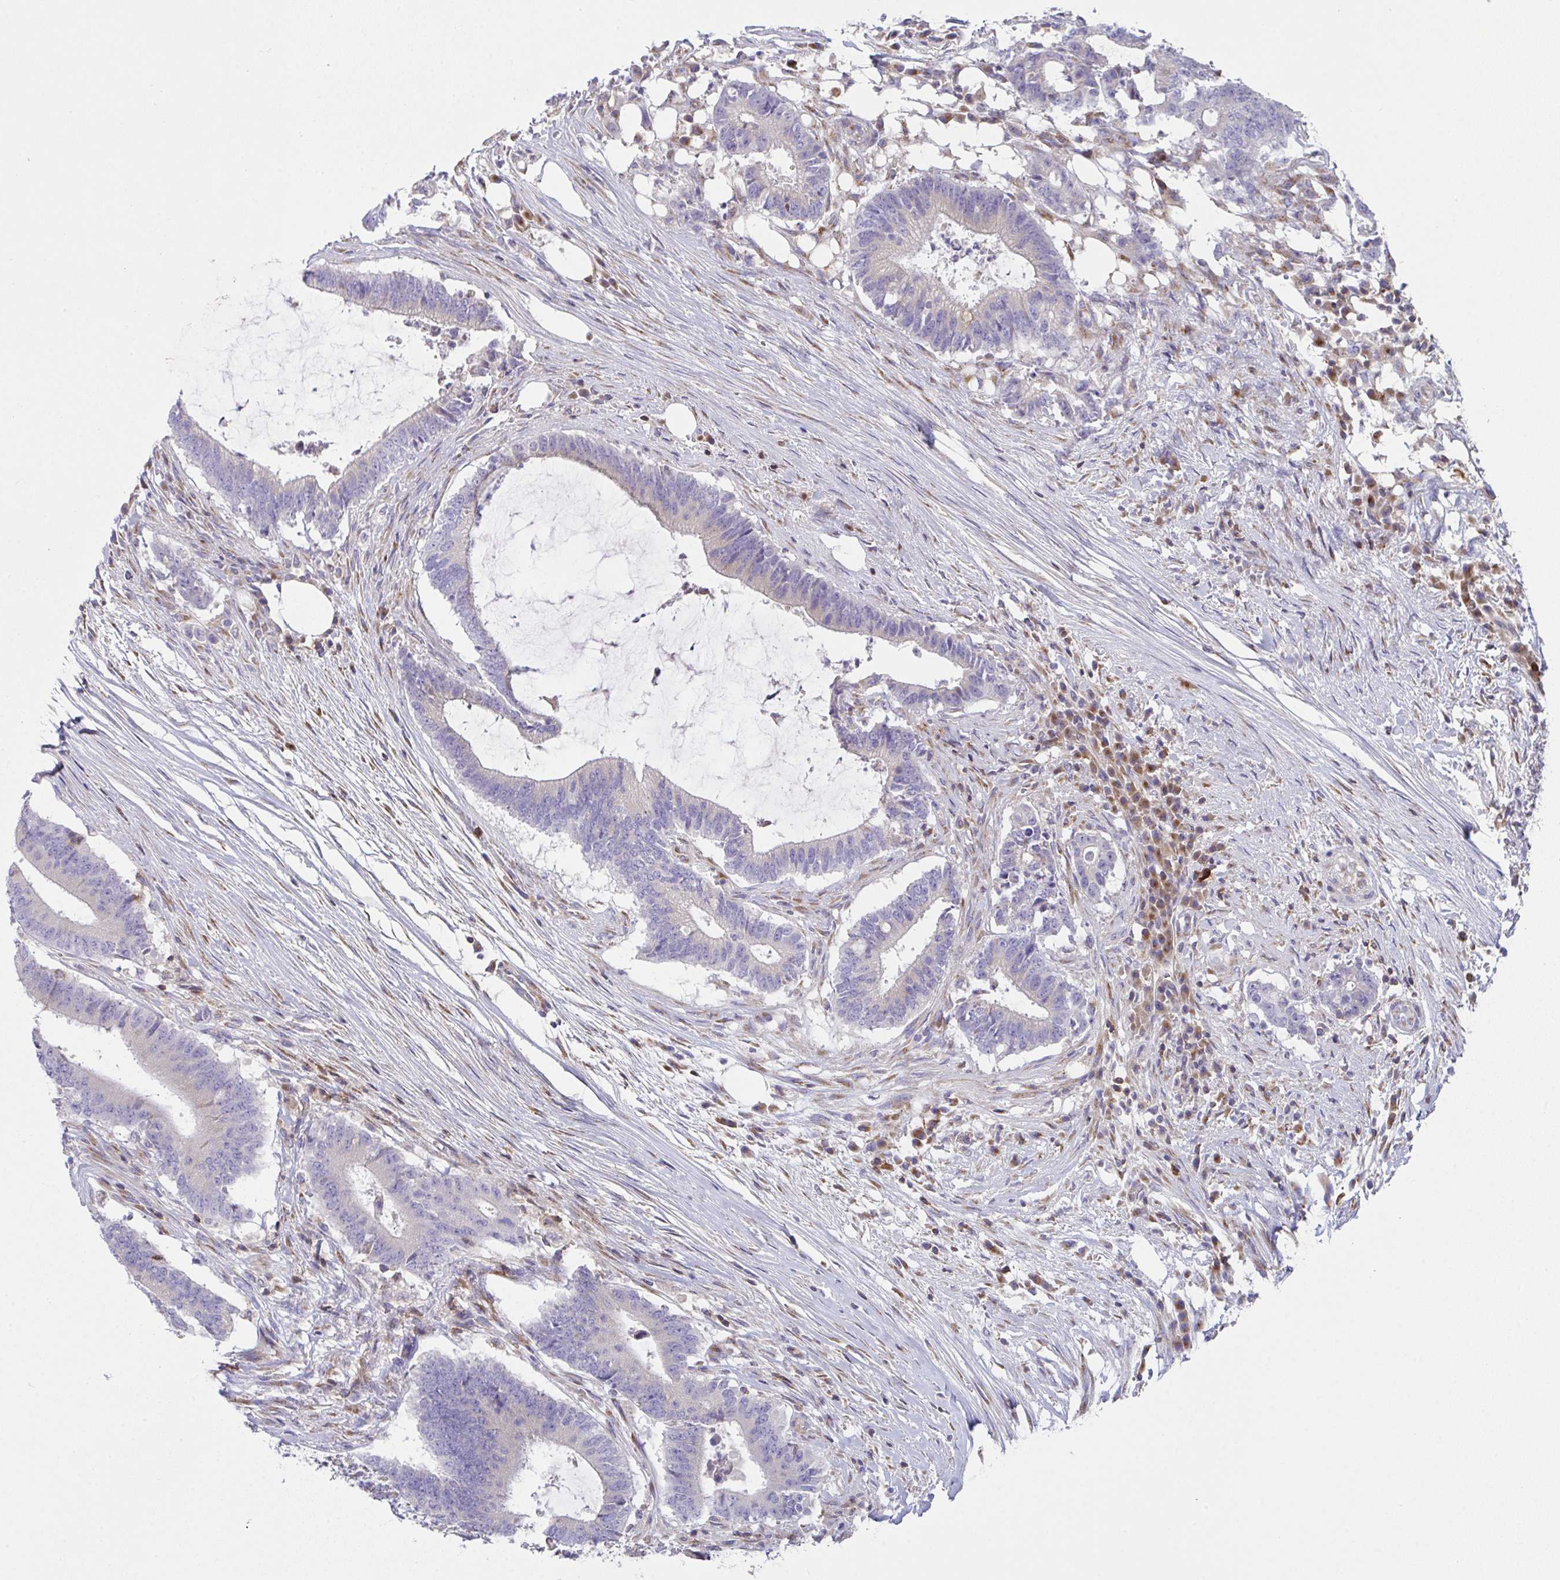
{"staining": {"intensity": "negative", "quantity": "none", "location": "none"}, "tissue": "colorectal cancer", "cell_type": "Tumor cells", "image_type": "cancer", "snomed": [{"axis": "morphology", "description": "Adenocarcinoma, NOS"}, {"axis": "topography", "description": "Colon"}], "caption": "This is a photomicrograph of immunohistochemistry staining of colorectal cancer, which shows no staining in tumor cells.", "gene": "MIA3", "patient": {"sex": "female", "age": 43}}